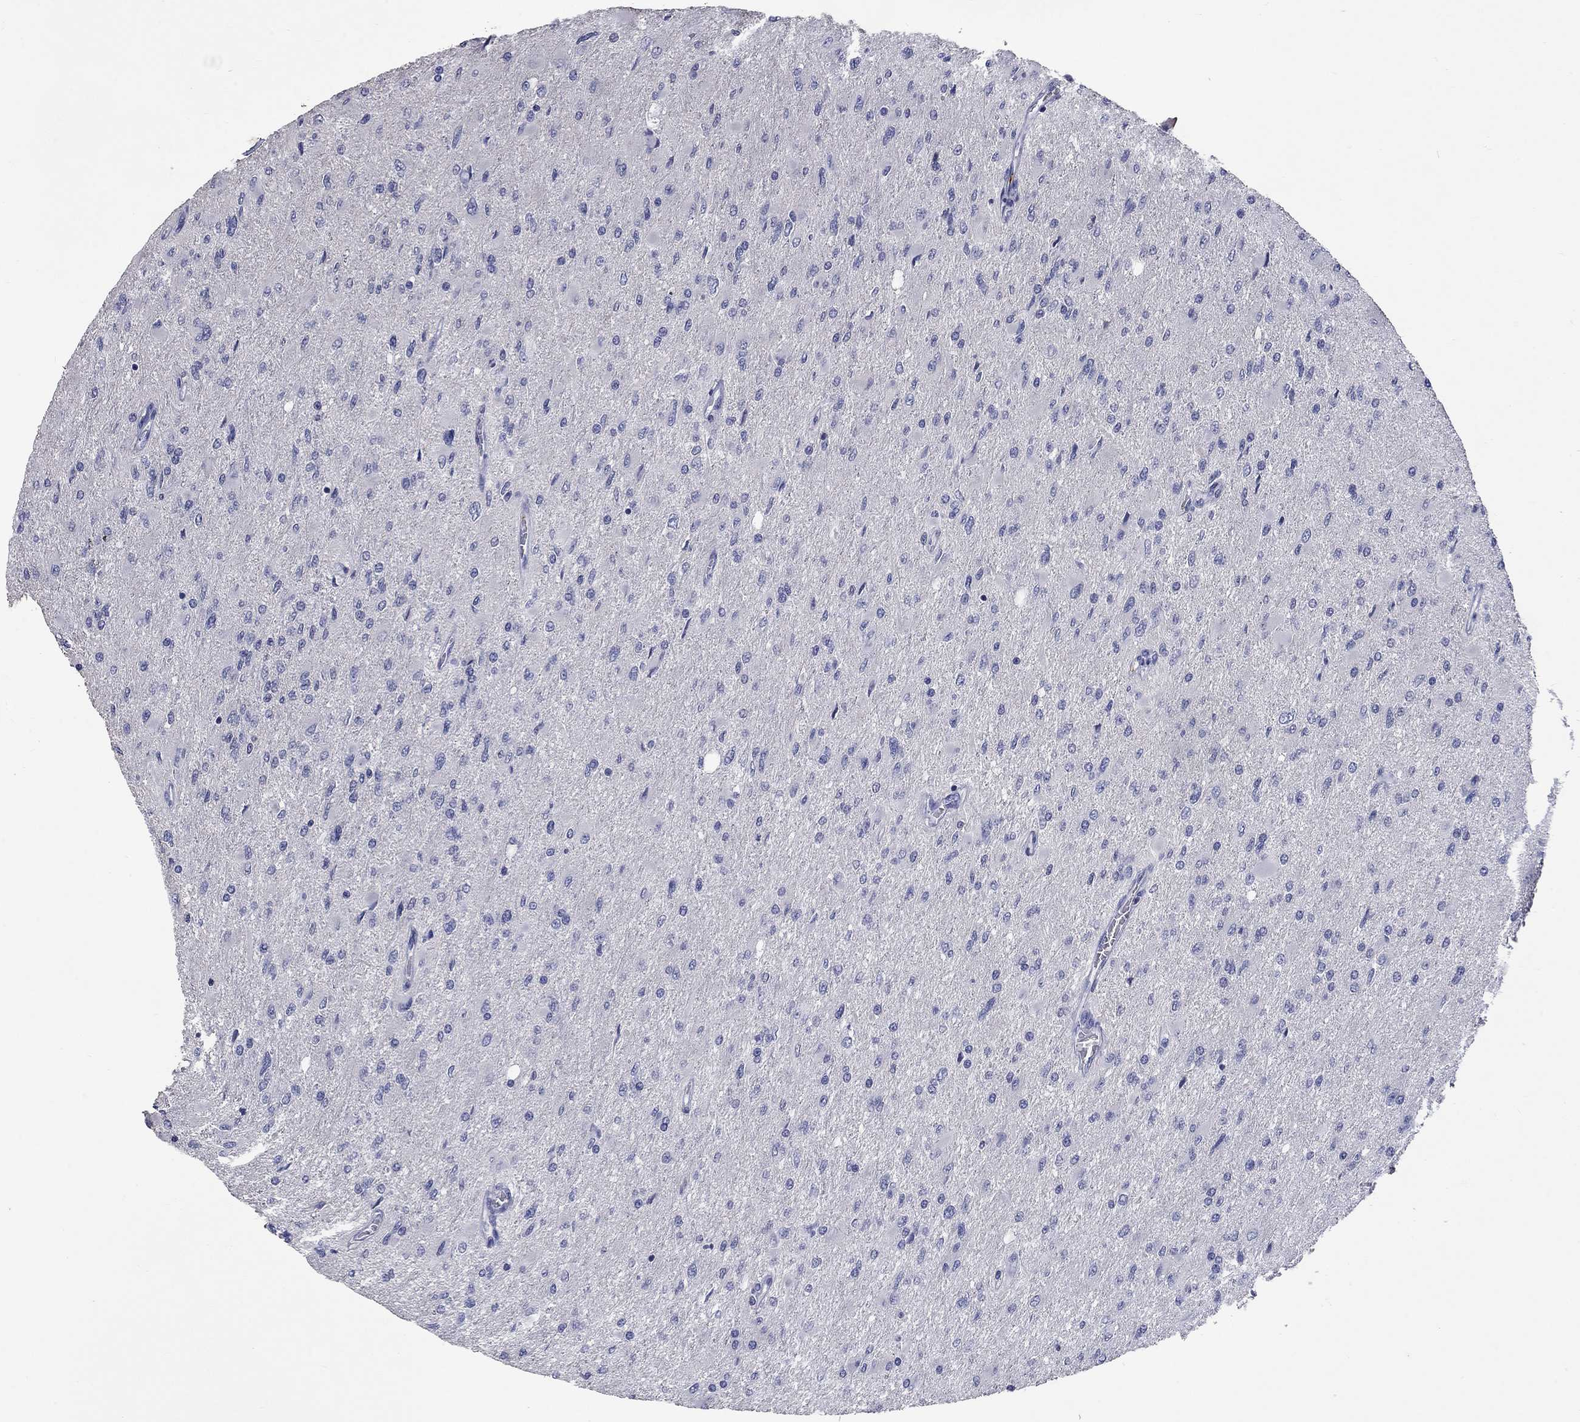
{"staining": {"intensity": "negative", "quantity": "none", "location": "none"}, "tissue": "glioma", "cell_type": "Tumor cells", "image_type": "cancer", "snomed": [{"axis": "morphology", "description": "Glioma, malignant, High grade"}, {"axis": "topography", "description": "Cerebral cortex"}], "caption": "This is an IHC photomicrograph of human glioma. There is no staining in tumor cells.", "gene": "PLEK", "patient": {"sex": "female", "age": 36}}